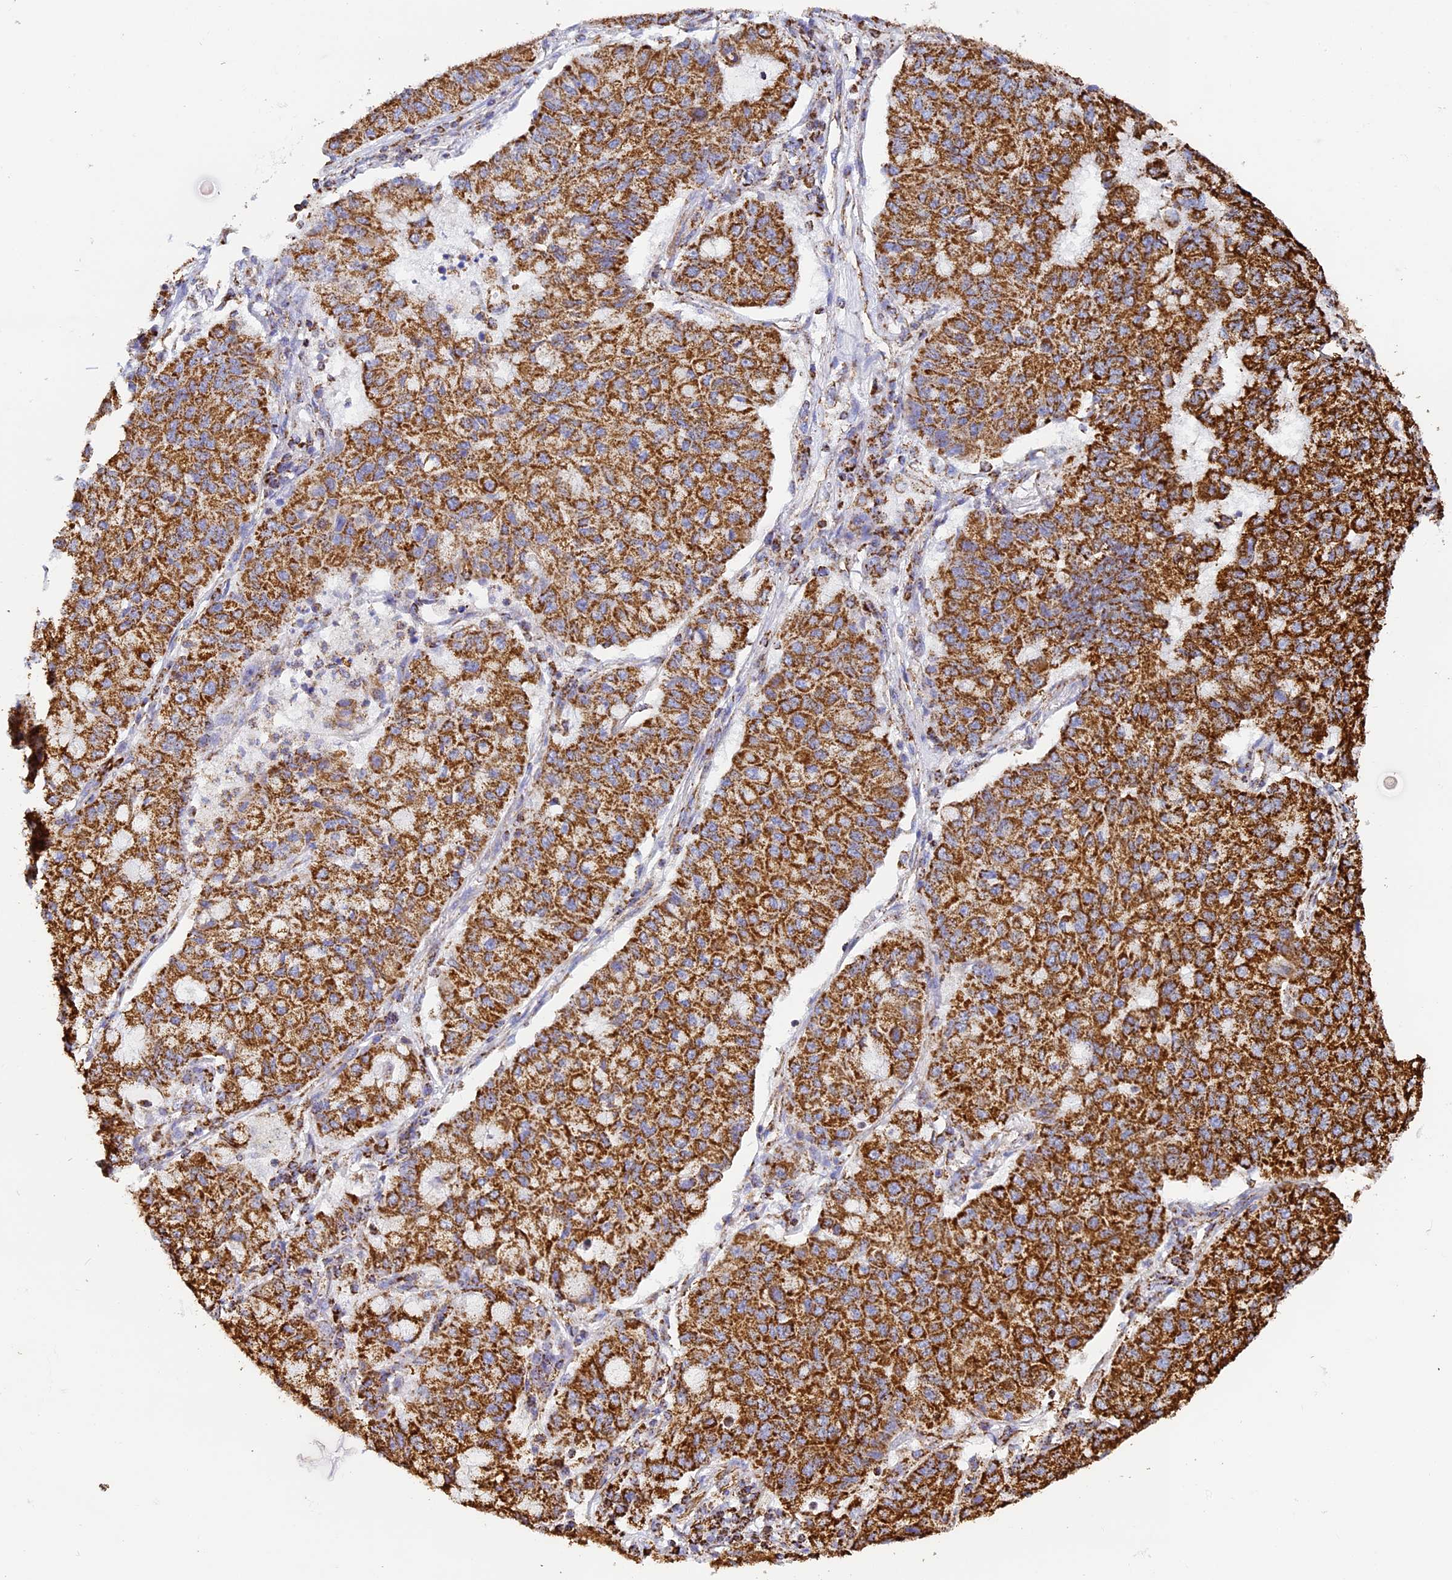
{"staining": {"intensity": "strong", "quantity": ">75%", "location": "cytoplasmic/membranous"}, "tissue": "lung cancer", "cell_type": "Tumor cells", "image_type": "cancer", "snomed": [{"axis": "morphology", "description": "Squamous cell carcinoma, NOS"}, {"axis": "topography", "description": "Lung"}], "caption": "There is high levels of strong cytoplasmic/membranous staining in tumor cells of lung cancer (squamous cell carcinoma), as demonstrated by immunohistochemical staining (brown color).", "gene": "STK17A", "patient": {"sex": "male", "age": 74}}